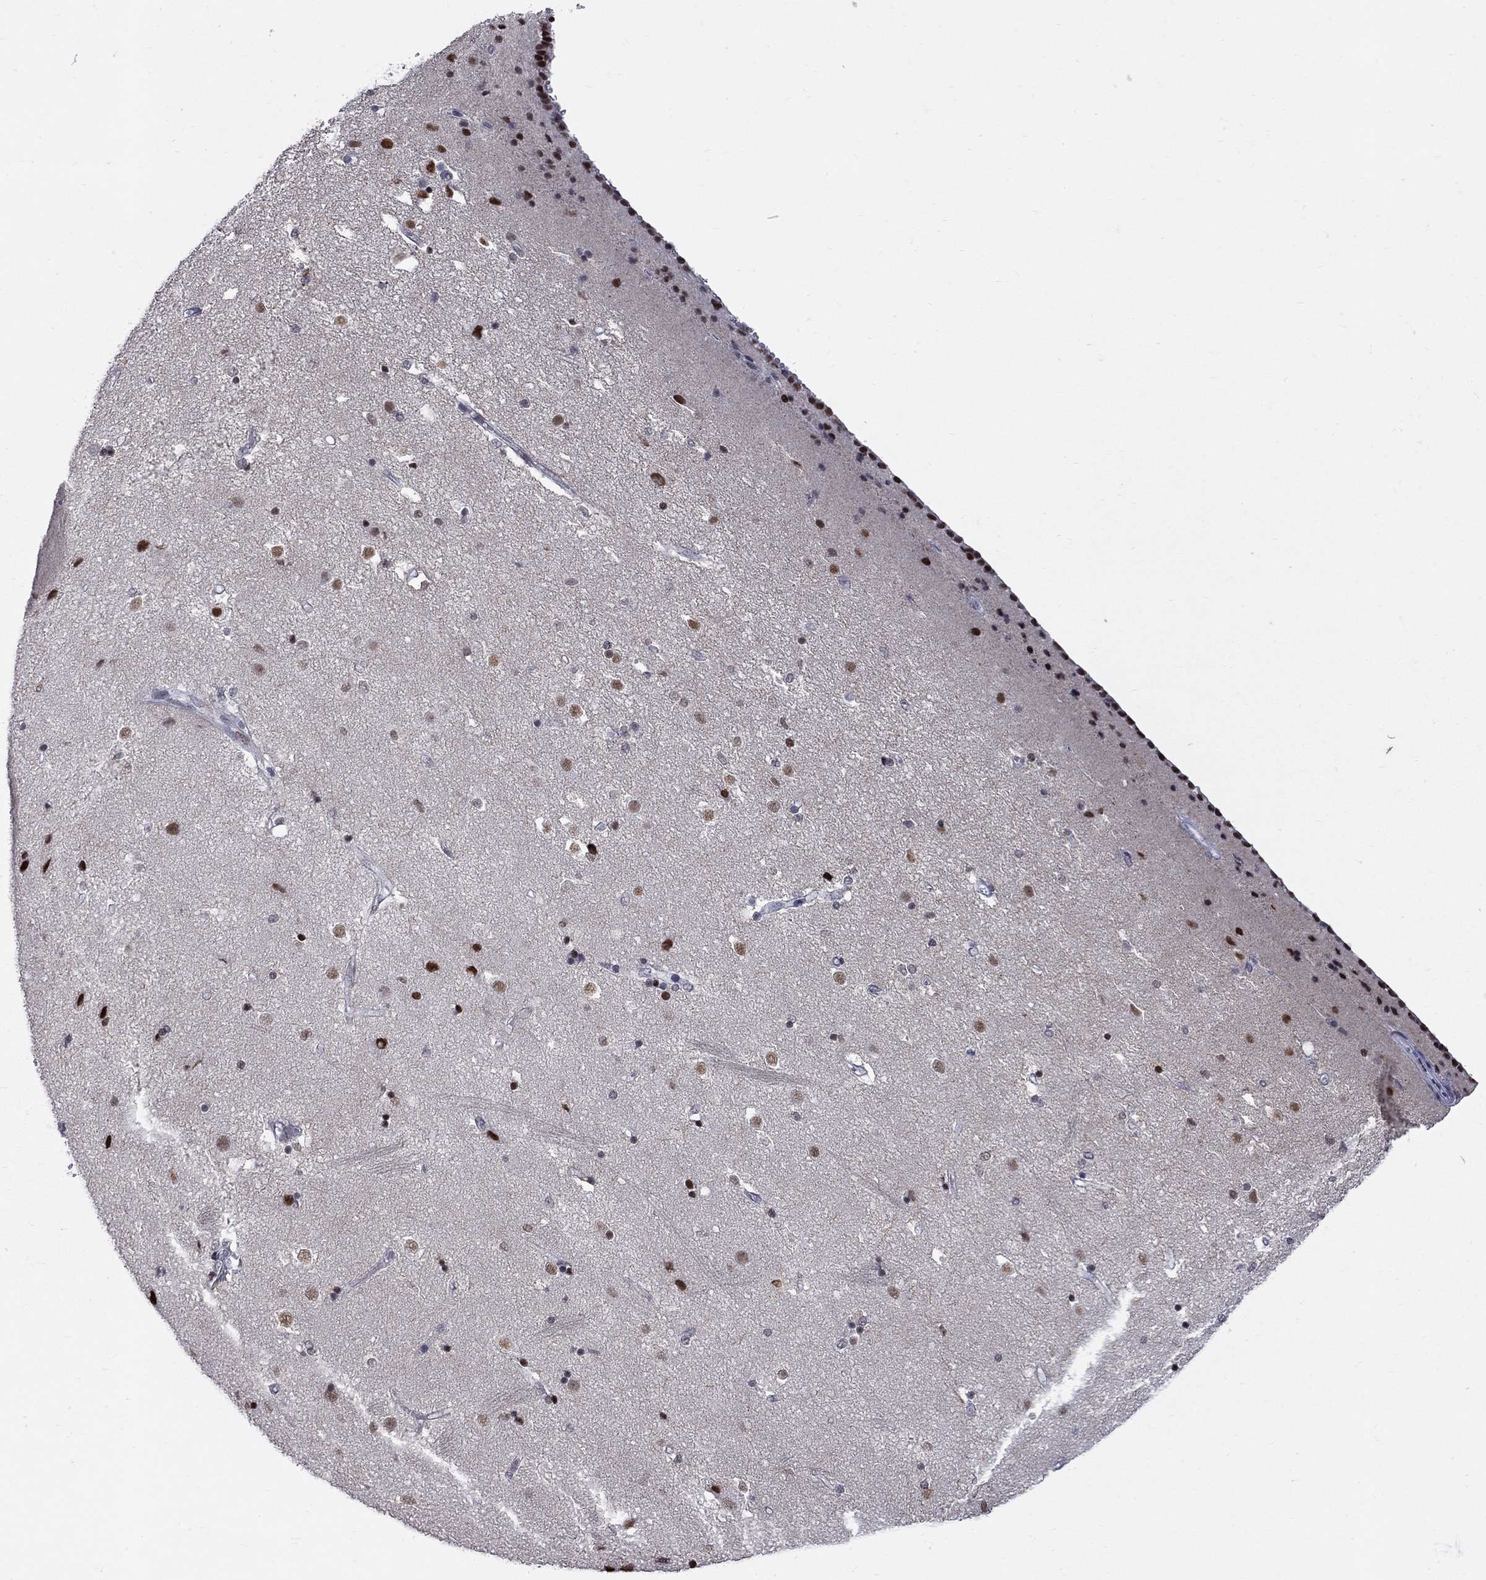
{"staining": {"intensity": "strong", "quantity": "<25%", "location": "nuclear"}, "tissue": "caudate", "cell_type": "Glial cells", "image_type": "normal", "snomed": [{"axis": "morphology", "description": "Normal tissue, NOS"}, {"axis": "topography", "description": "Lateral ventricle wall"}], "caption": "DAB (3,3'-diaminobenzidine) immunohistochemical staining of normal human caudate demonstrates strong nuclear protein expression in approximately <25% of glial cells. Ihc stains the protein of interest in brown and the nuclei are stained blue.", "gene": "ZNF154", "patient": {"sex": "female", "age": 71}}